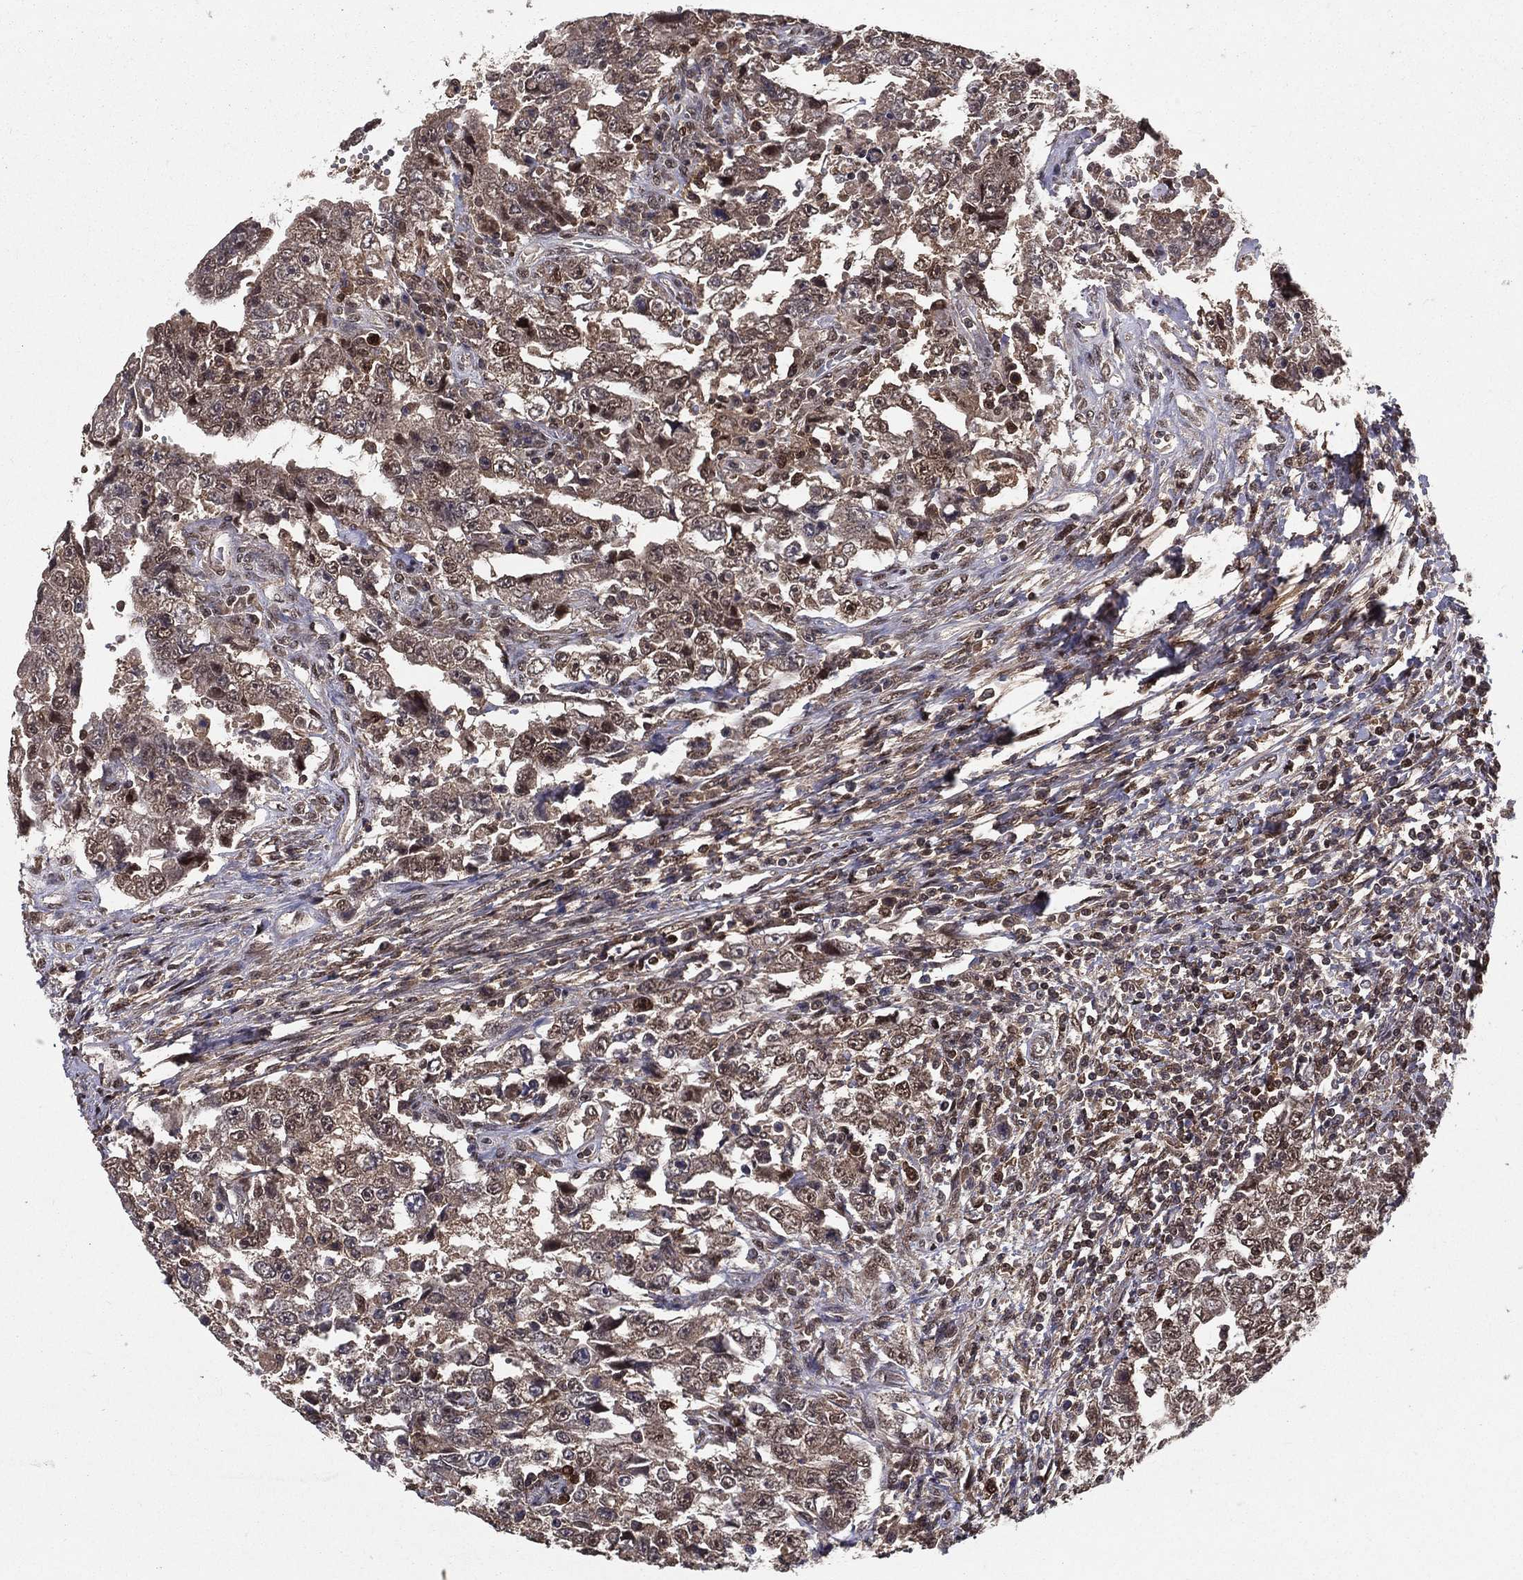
{"staining": {"intensity": "moderate", "quantity": "<25%", "location": "cytoplasmic/membranous,nuclear"}, "tissue": "testis cancer", "cell_type": "Tumor cells", "image_type": "cancer", "snomed": [{"axis": "morphology", "description": "Carcinoma, Embryonal, NOS"}, {"axis": "topography", "description": "Testis"}], "caption": "This micrograph demonstrates IHC staining of human testis embryonal carcinoma, with low moderate cytoplasmic/membranous and nuclear expression in approximately <25% of tumor cells.", "gene": "CARM1", "patient": {"sex": "male", "age": 26}}